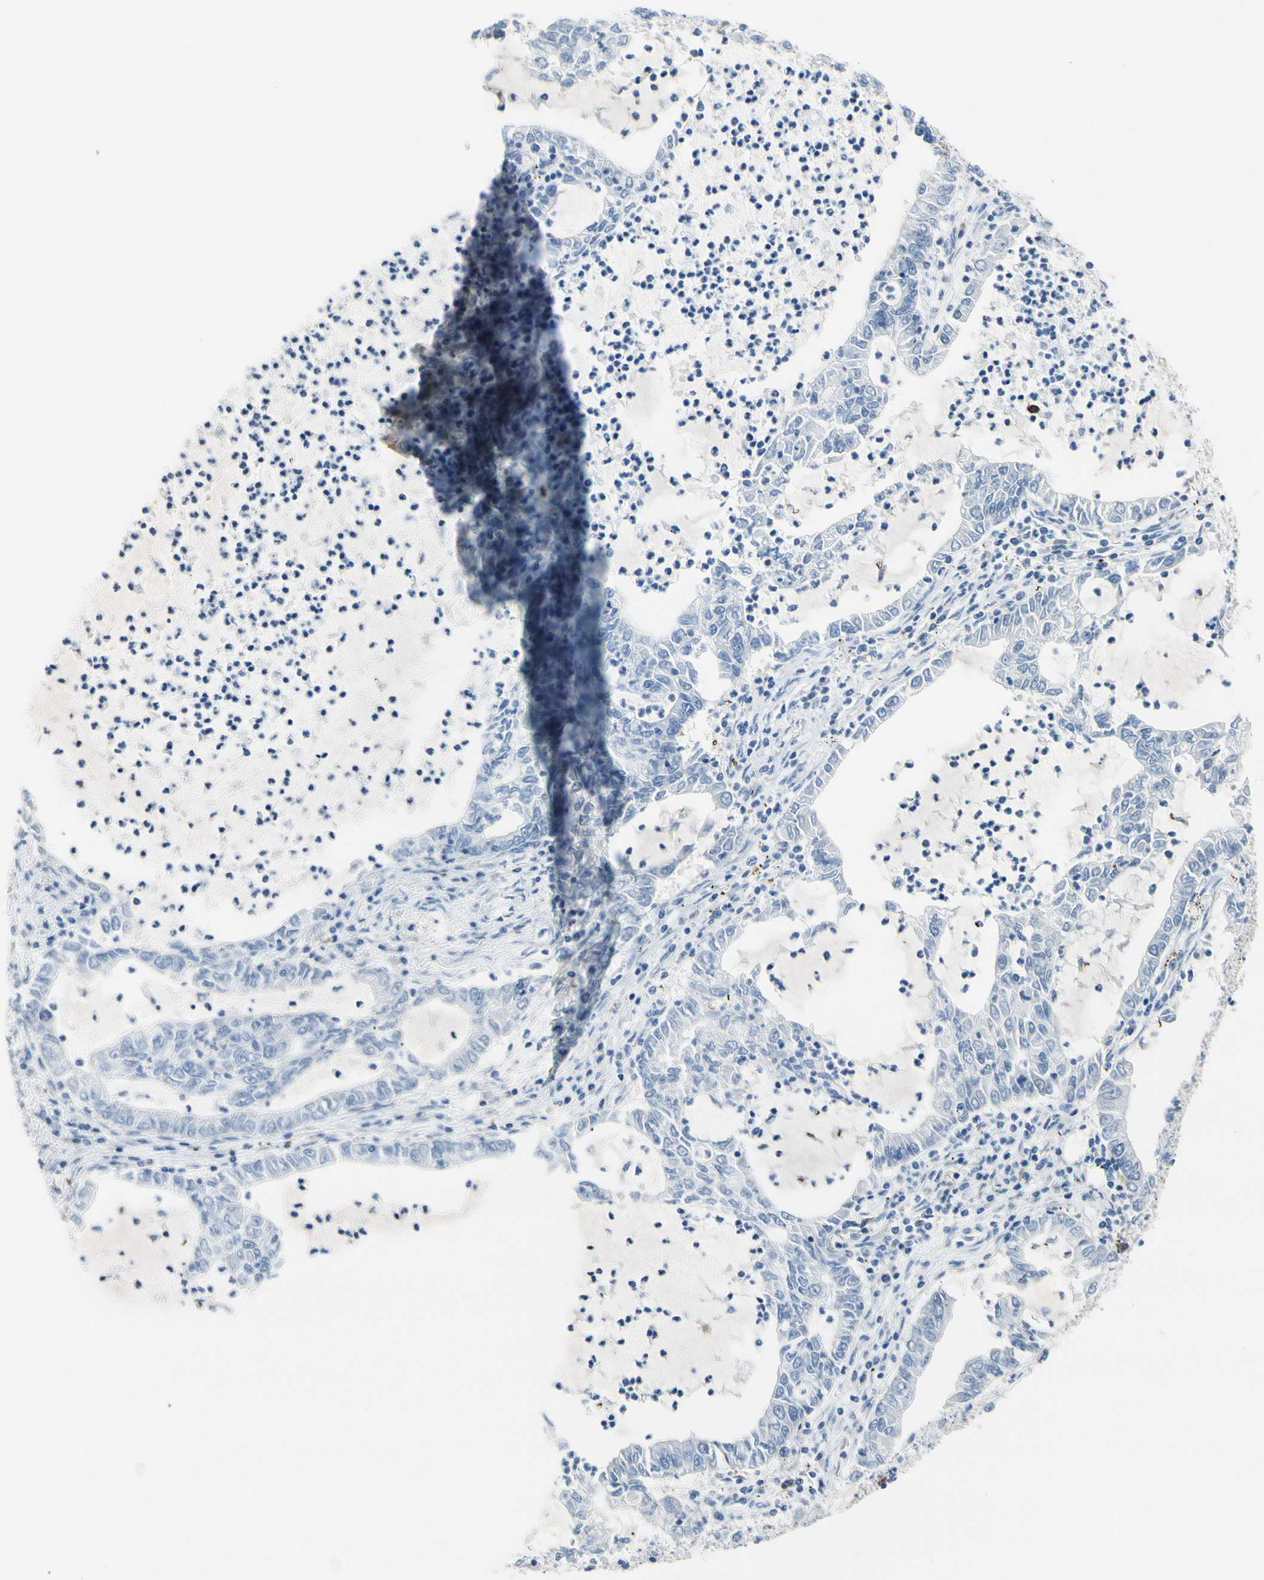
{"staining": {"intensity": "moderate", "quantity": "<25%", "location": "cytoplasmic/membranous"}, "tissue": "lung cancer", "cell_type": "Tumor cells", "image_type": "cancer", "snomed": [{"axis": "morphology", "description": "Adenocarcinoma, NOS"}, {"axis": "topography", "description": "Lung"}], "caption": "A high-resolution photomicrograph shows immunohistochemistry (IHC) staining of lung cancer (adenocarcinoma), which shows moderate cytoplasmic/membranous positivity in about <25% of tumor cells.", "gene": "TACC3", "patient": {"sex": "female", "age": 51}}